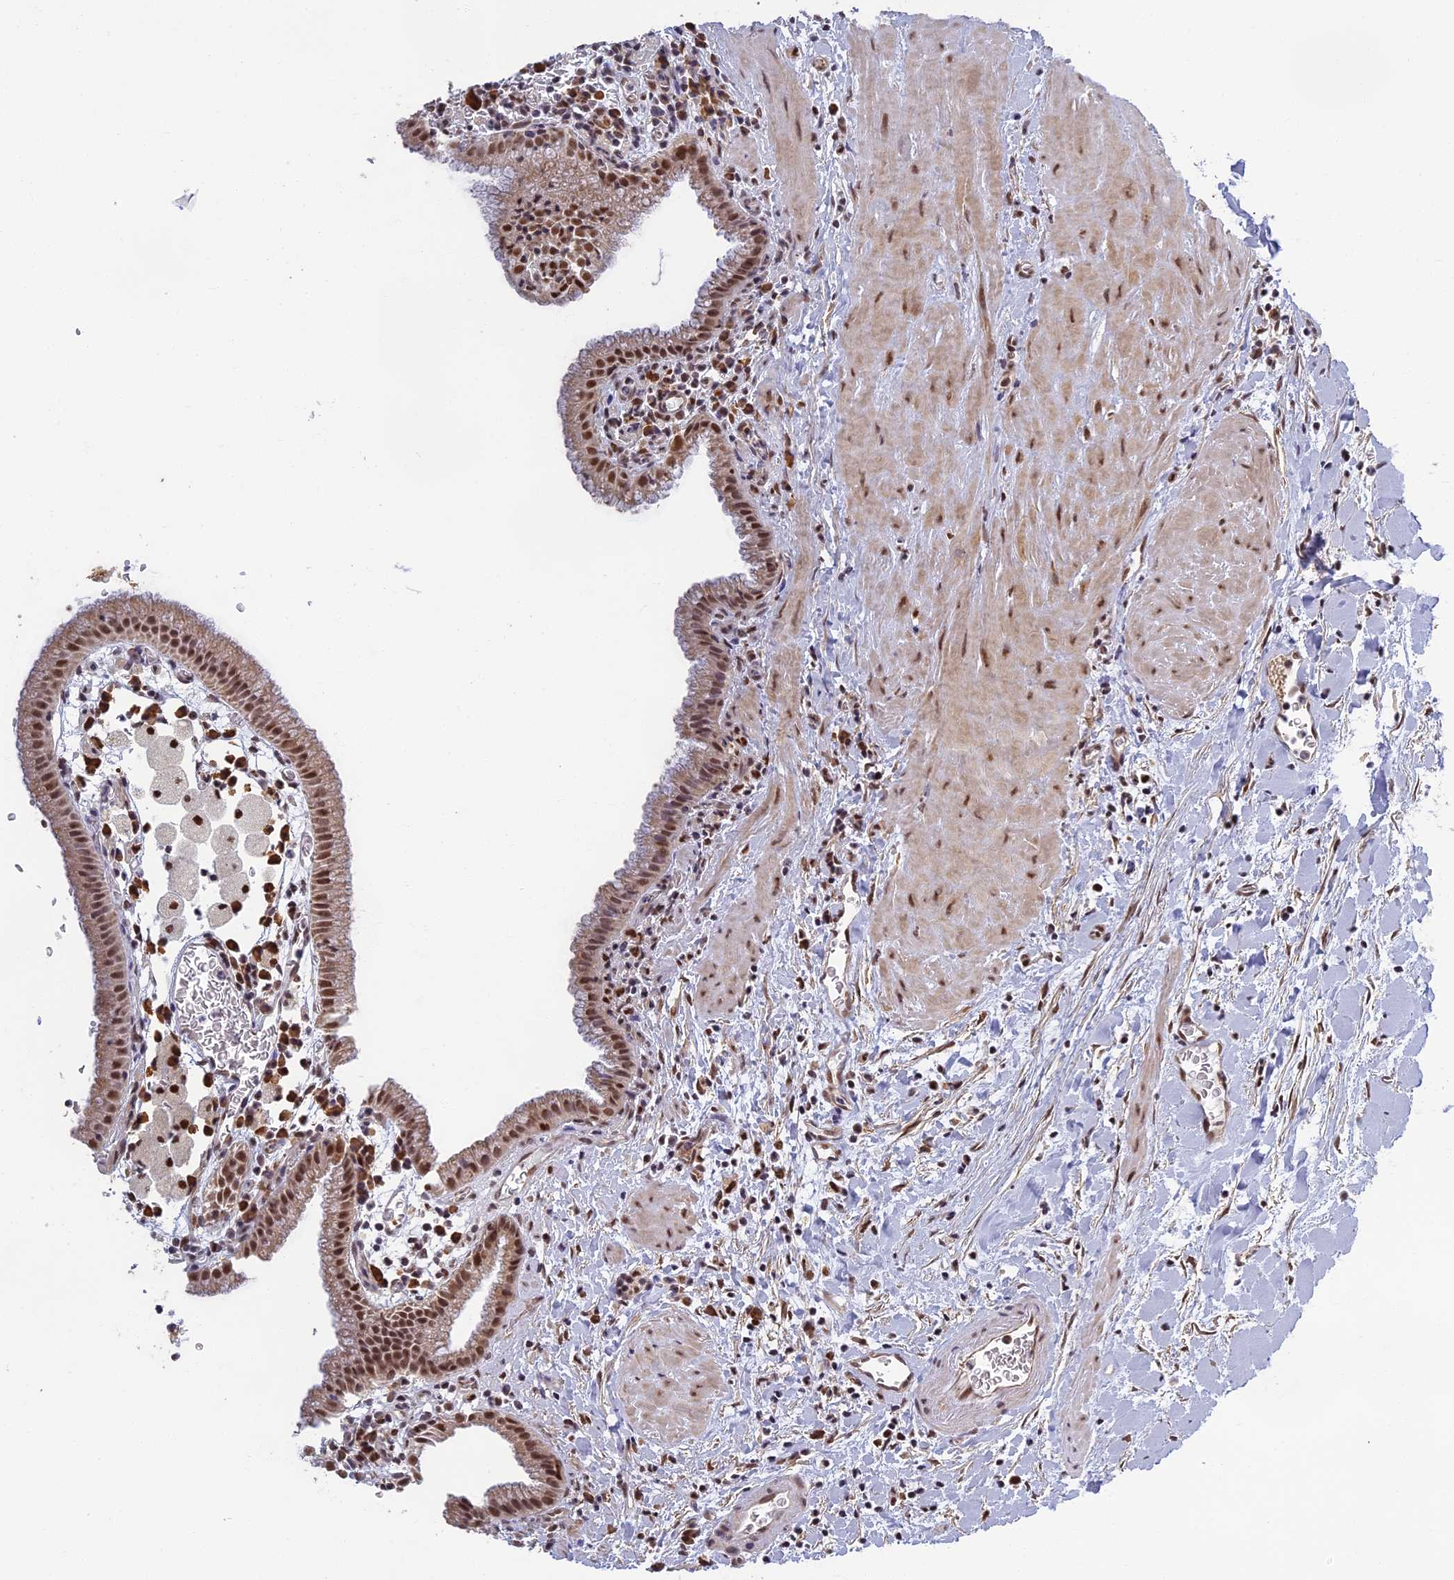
{"staining": {"intensity": "moderate", "quantity": ">75%", "location": "cytoplasmic/membranous,nuclear"}, "tissue": "gallbladder", "cell_type": "Glandular cells", "image_type": "normal", "snomed": [{"axis": "morphology", "description": "Normal tissue, NOS"}, {"axis": "topography", "description": "Gallbladder"}], "caption": "IHC histopathology image of benign gallbladder: gallbladder stained using immunohistochemistry reveals medium levels of moderate protein expression localized specifically in the cytoplasmic/membranous,nuclear of glandular cells, appearing as a cytoplasmic/membranous,nuclear brown color.", "gene": "MORF4L1", "patient": {"sex": "male", "age": 78}}